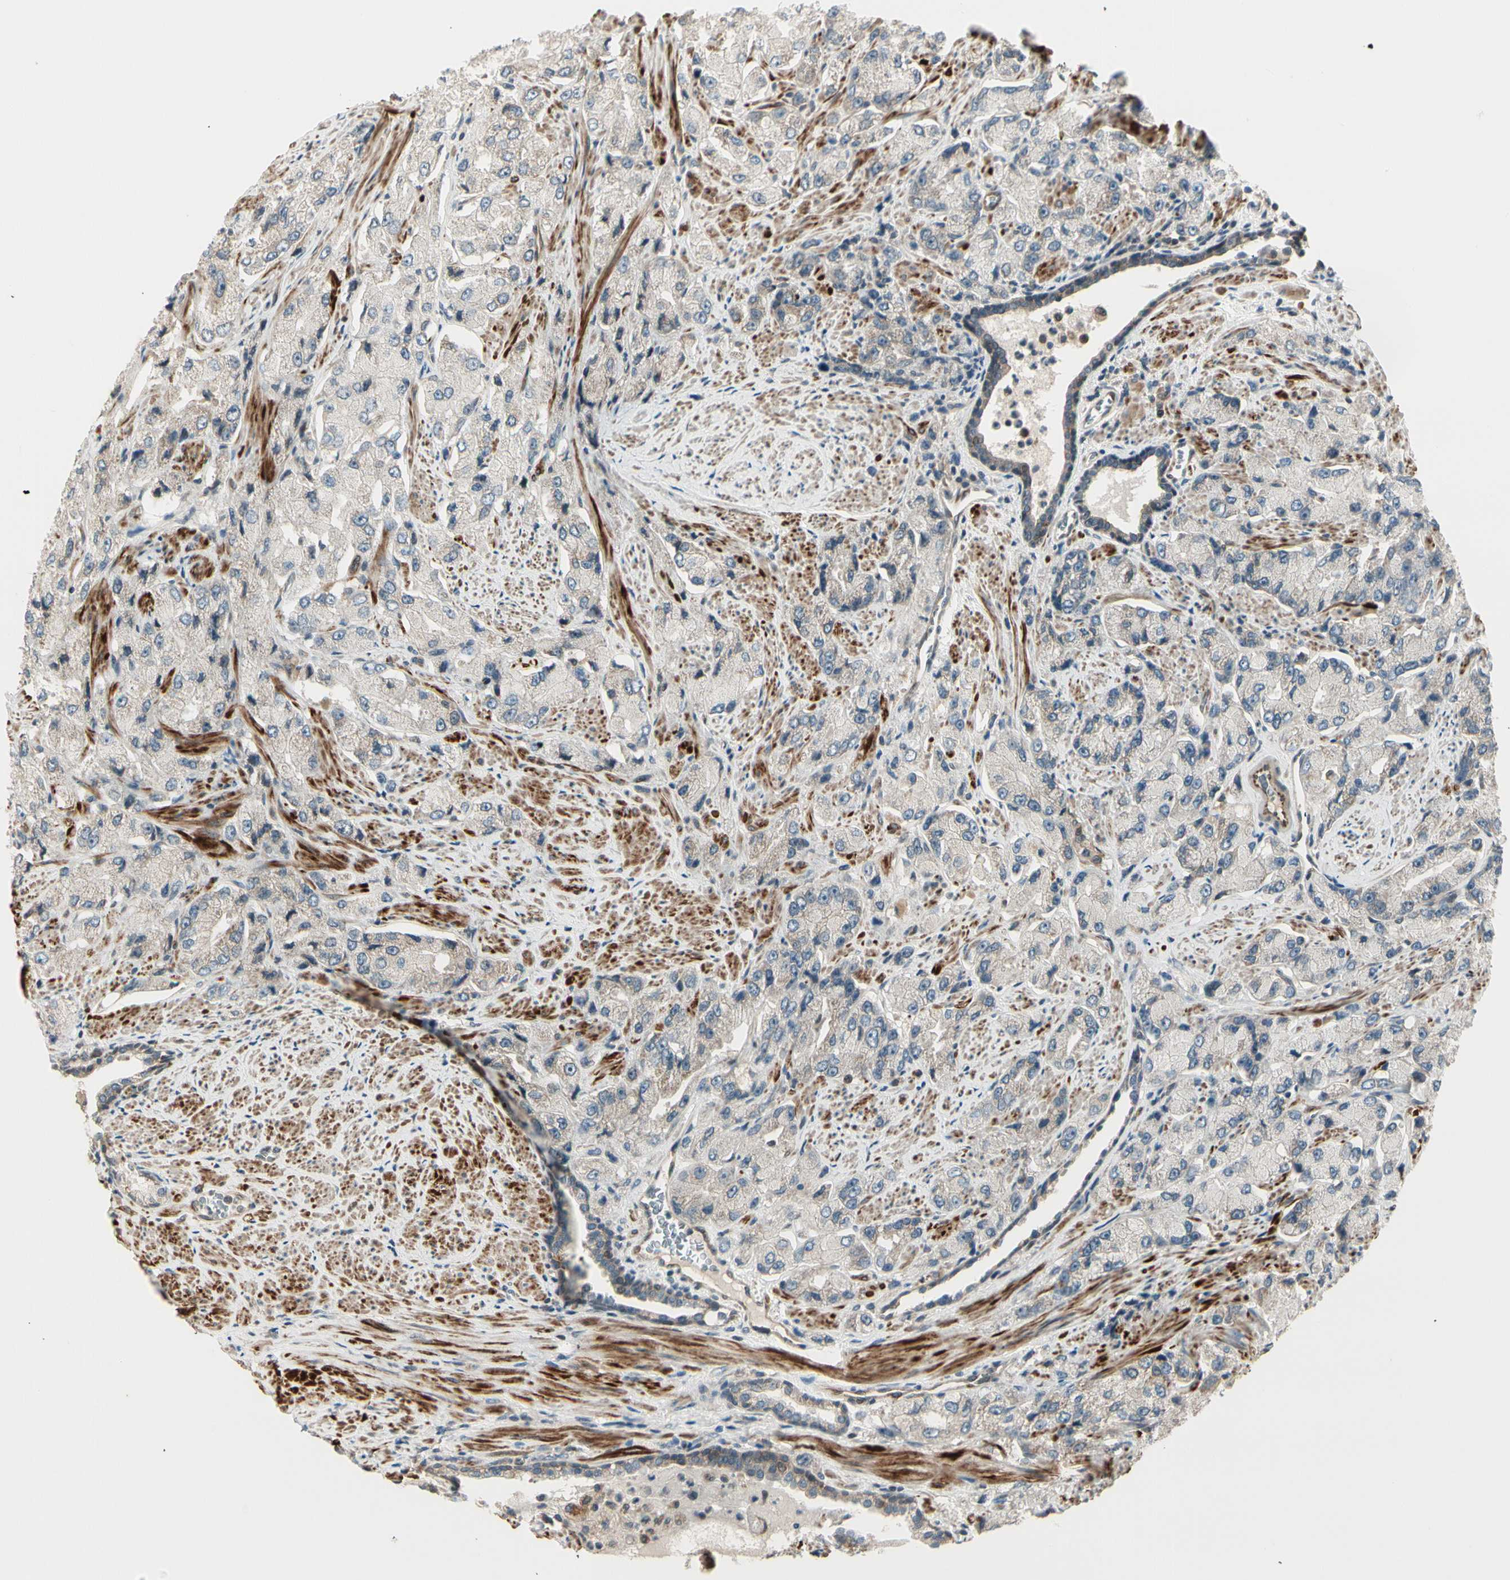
{"staining": {"intensity": "negative", "quantity": "none", "location": "none"}, "tissue": "prostate cancer", "cell_type": "Tumor cells", "image_type": "cancer", "snomed": [{"axis": "morphology", "description": "Adenocarcinoma, High grade"}, {"axis": "topography", "description": "Prostate"}], "caption": "Tumor cells are negative for protein expression in human adenocarcinoma (high-grade) (prostate). Nuclei are stained in blue.", "gene": "SVBP", "patient": {"sex": "male", "age": 58}}